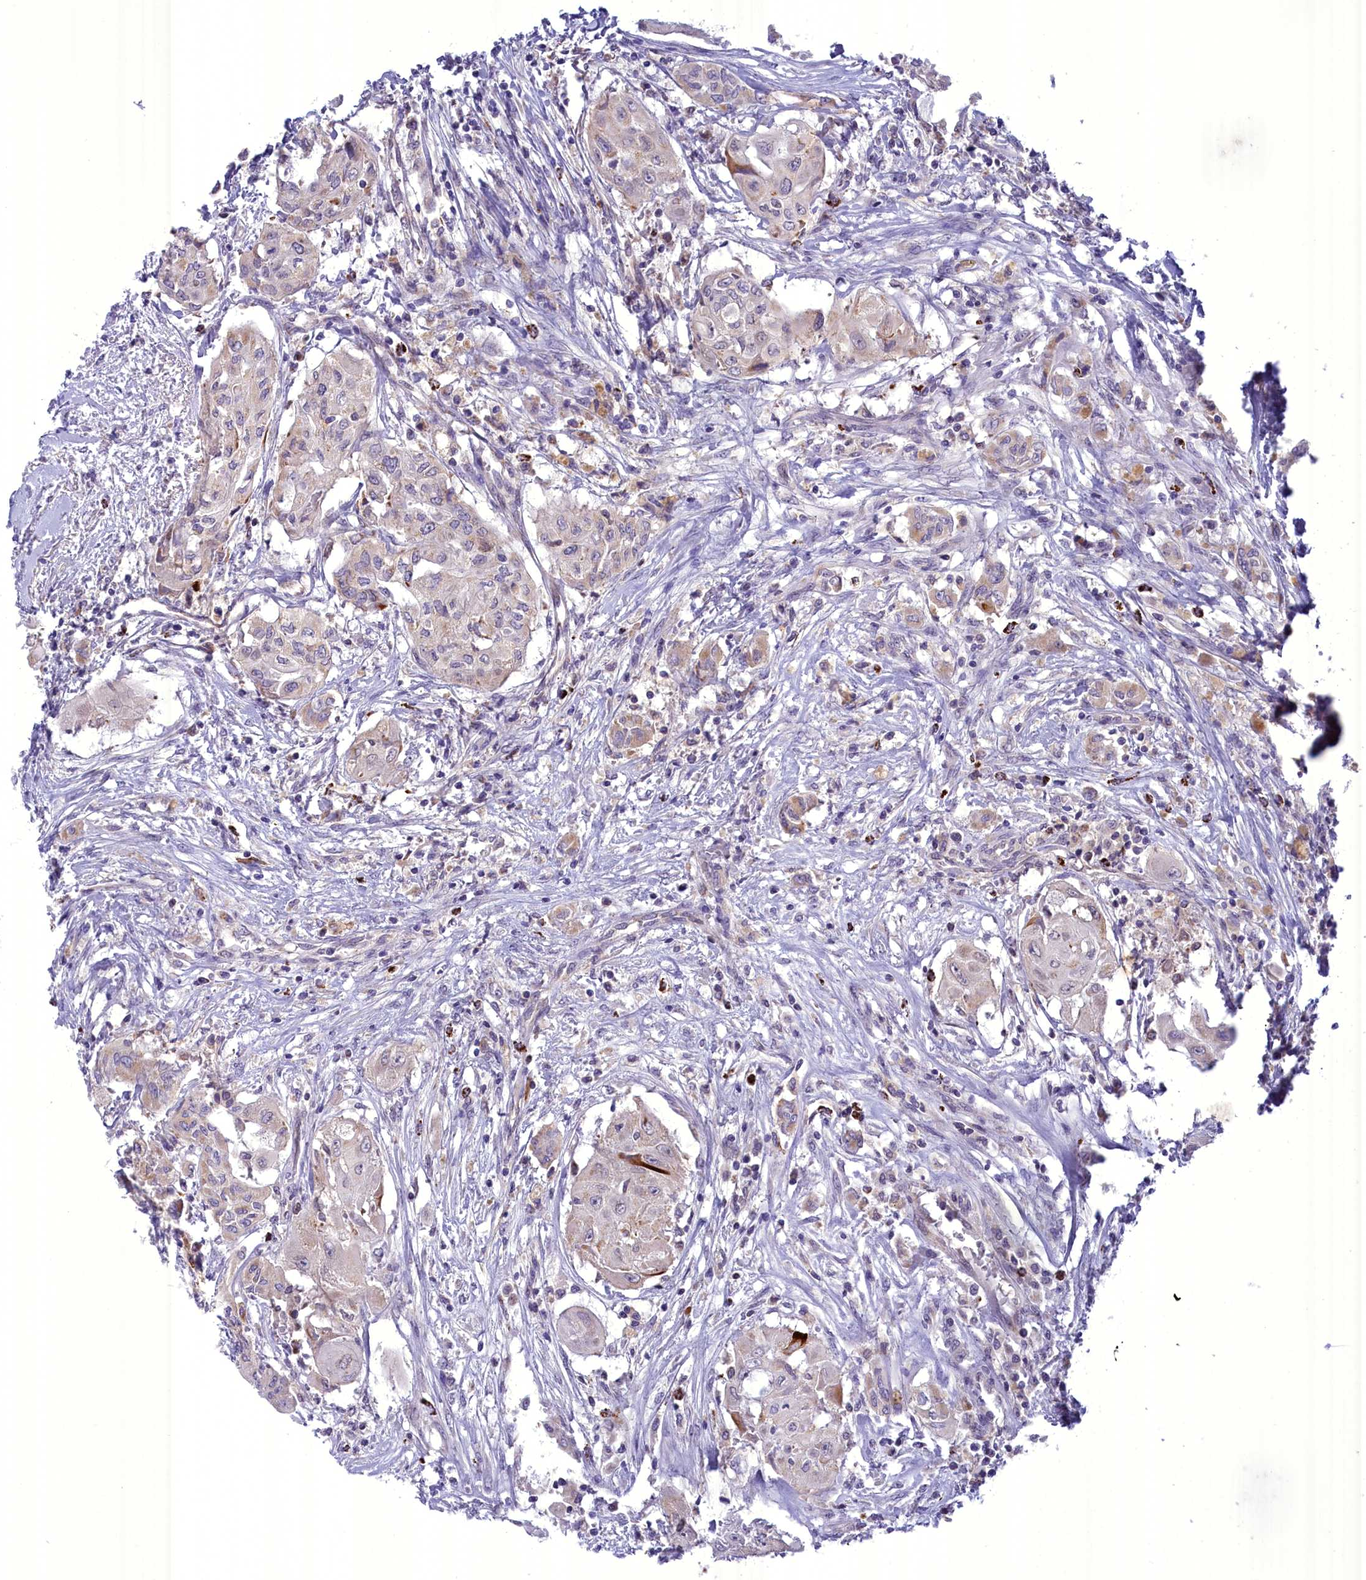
{"staining": {"intensity": "negative", "quantity": "none", "location": "none"}, "tissue": "thyroid cancer", "cell_type": "Tumor cells", "image_type": "cancer", "snomed": [{"axis": "morphology", "description": "Papillary adenocarcinoma, NOS"}, {"axis": "topography", "description": "Thyroid gland"}], "caption": "IHC photomicrograph of neoplastic tissue: thyroid cancer (papillary adenocarcinoma) stained with DAB demonstrates no significant protein staining in tumor cells.", "gene": "FAM149B1", "patient": {"sex": "female", "age": 59}}